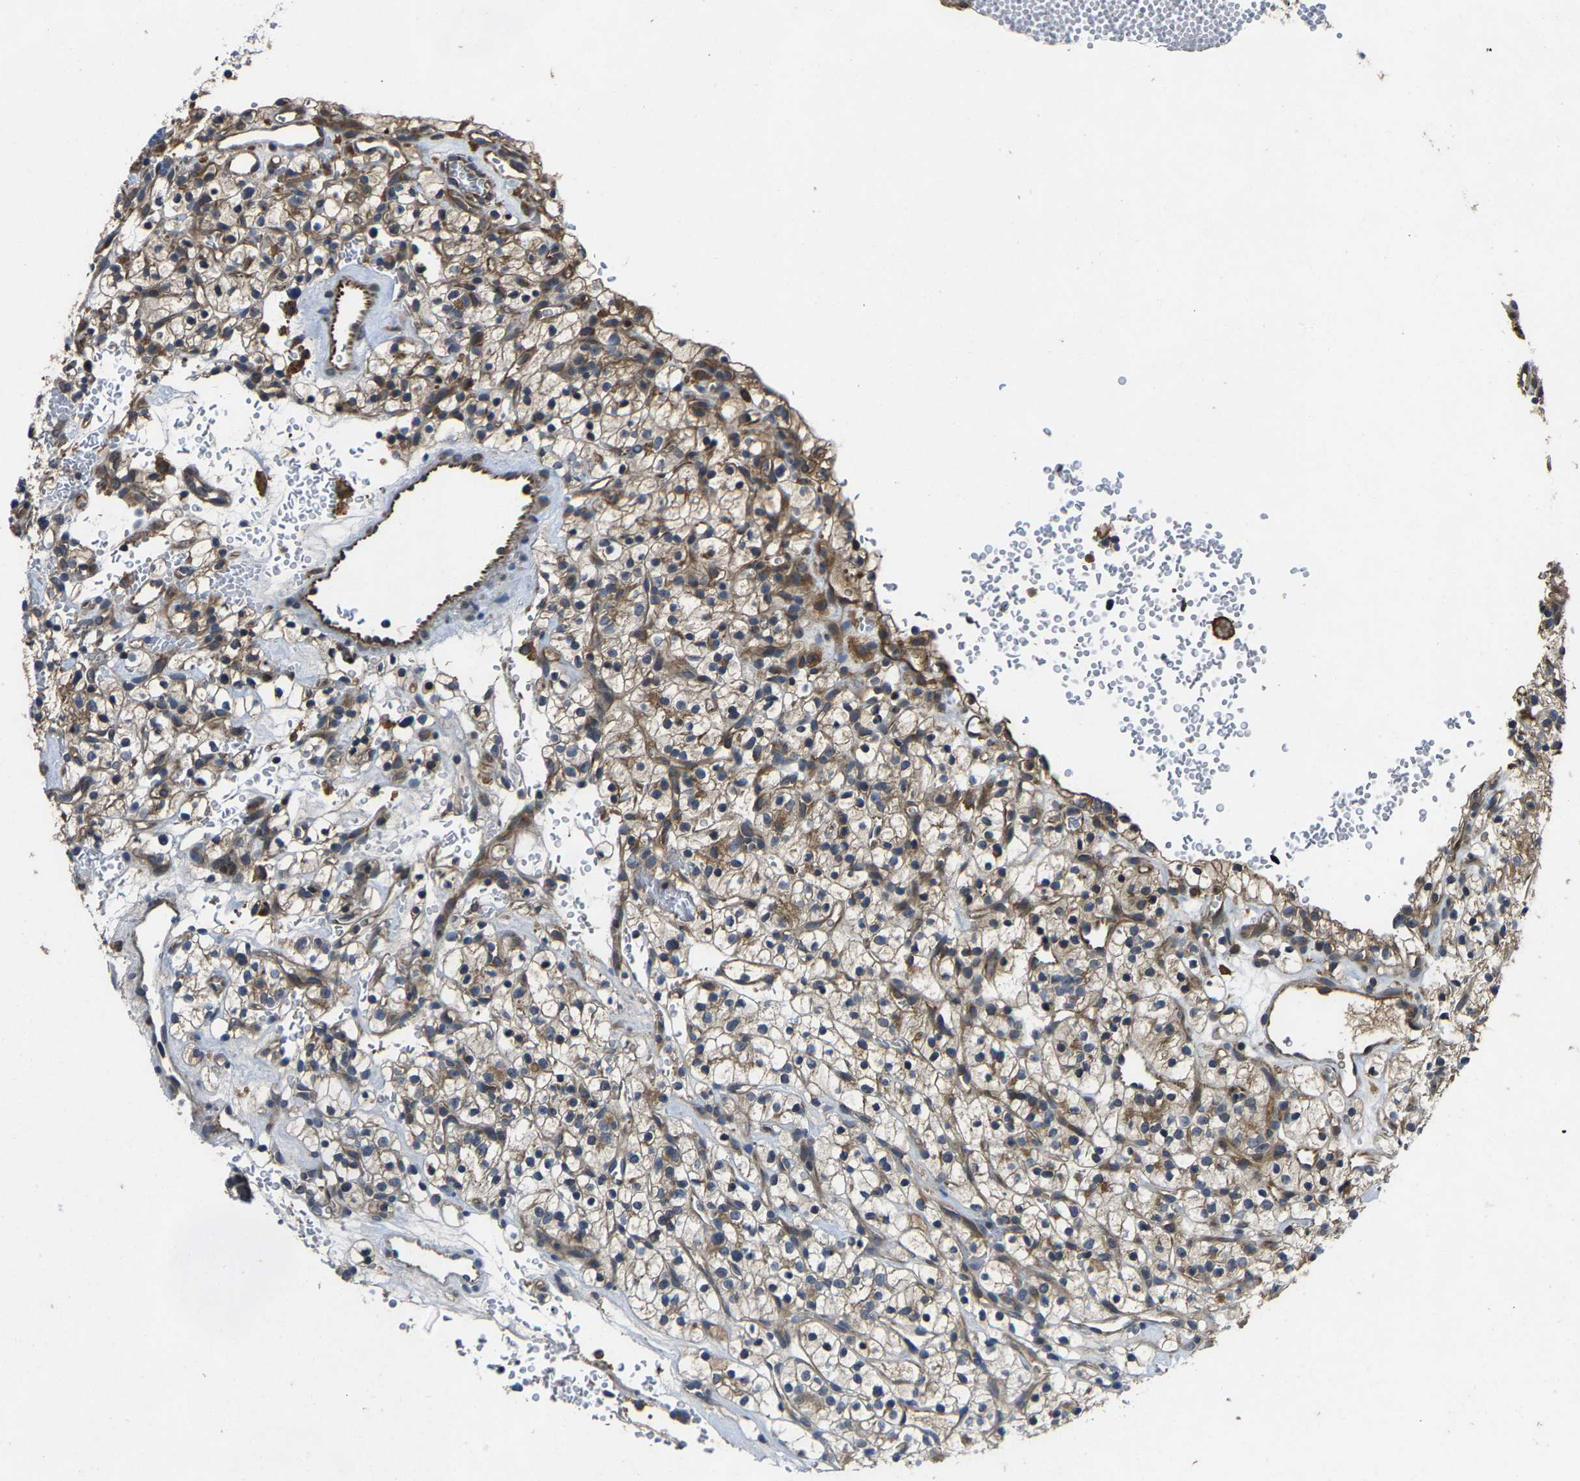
{"staining": {"intensity": "moderate", "quantity": ">75%", "location": "cytoplasmic/membranous"}, "tissue": "renal cancer", "cell_type": "Tumor cells", "image_type": "cancer", "snomed": [{"axis": "morphology", "description": "Adenocarcinoma, NOS"}, {"axis": "topography", "description": "Kidney"}], "caption": "Protein expression analysis of human renal cancer (adenocarcinoma) reveals moderate cytoplasmic/membranous staining in about >75% of tumor cells.", "gene": "AGBL3", "patient": {"sex": "female", "age": 57}}